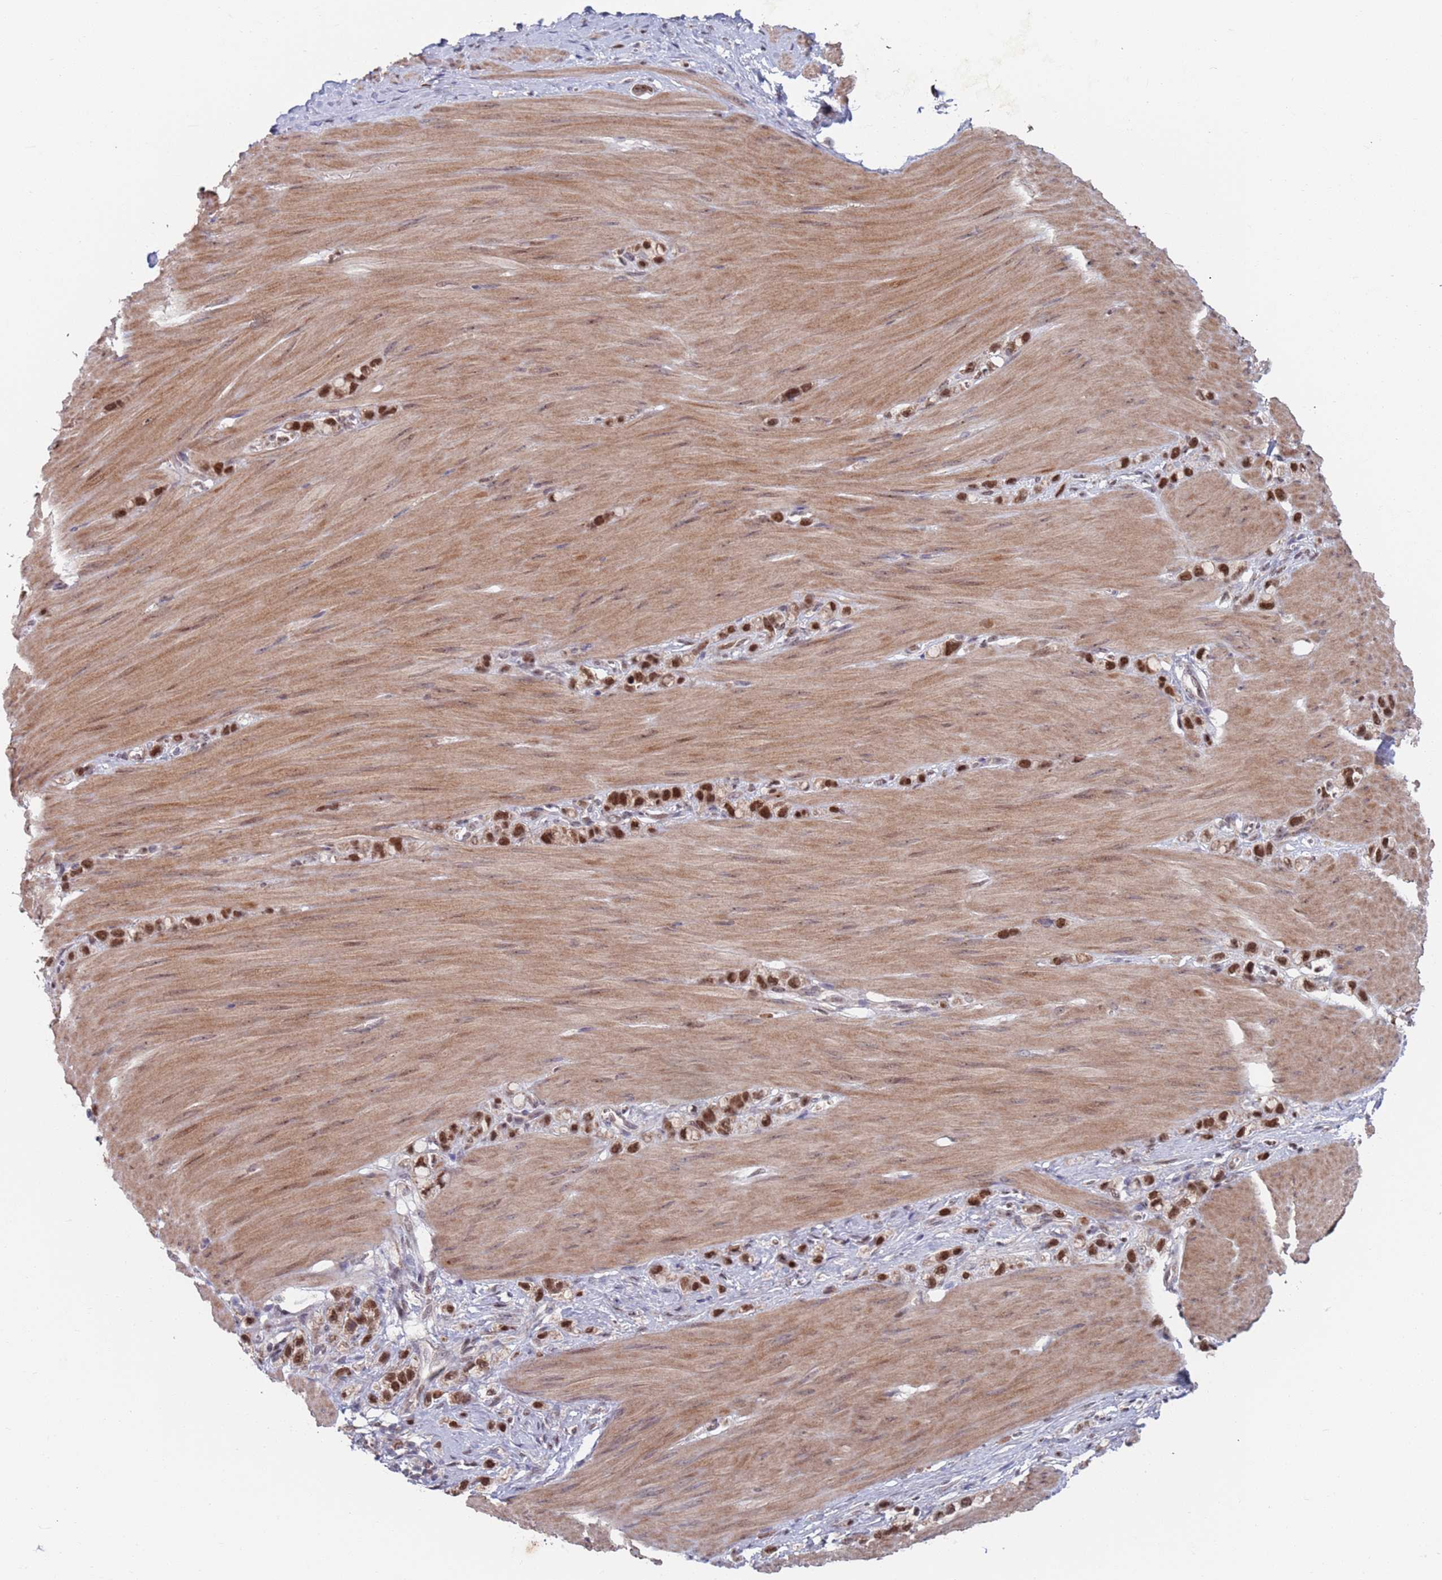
{"staining": {"intensity": "strong", "quantity": ">75%", "location": "nuclear"}, "tissue": "stomach cancer", "cell_type": "Tumor cells", "image_type": "cancer", "snomed": [{"axis": "morphology", "description": "Adenocarcinoma, NOS"}, {"axis": "topography", "description": "Stomach"}], "caption": "The immunohistochemical stain labels strong nuclear staining in tumor cells of stomach adenocarcinoma tissue.", "gene": "RPP25", "patient": {"sex": "female", "age": 65}}